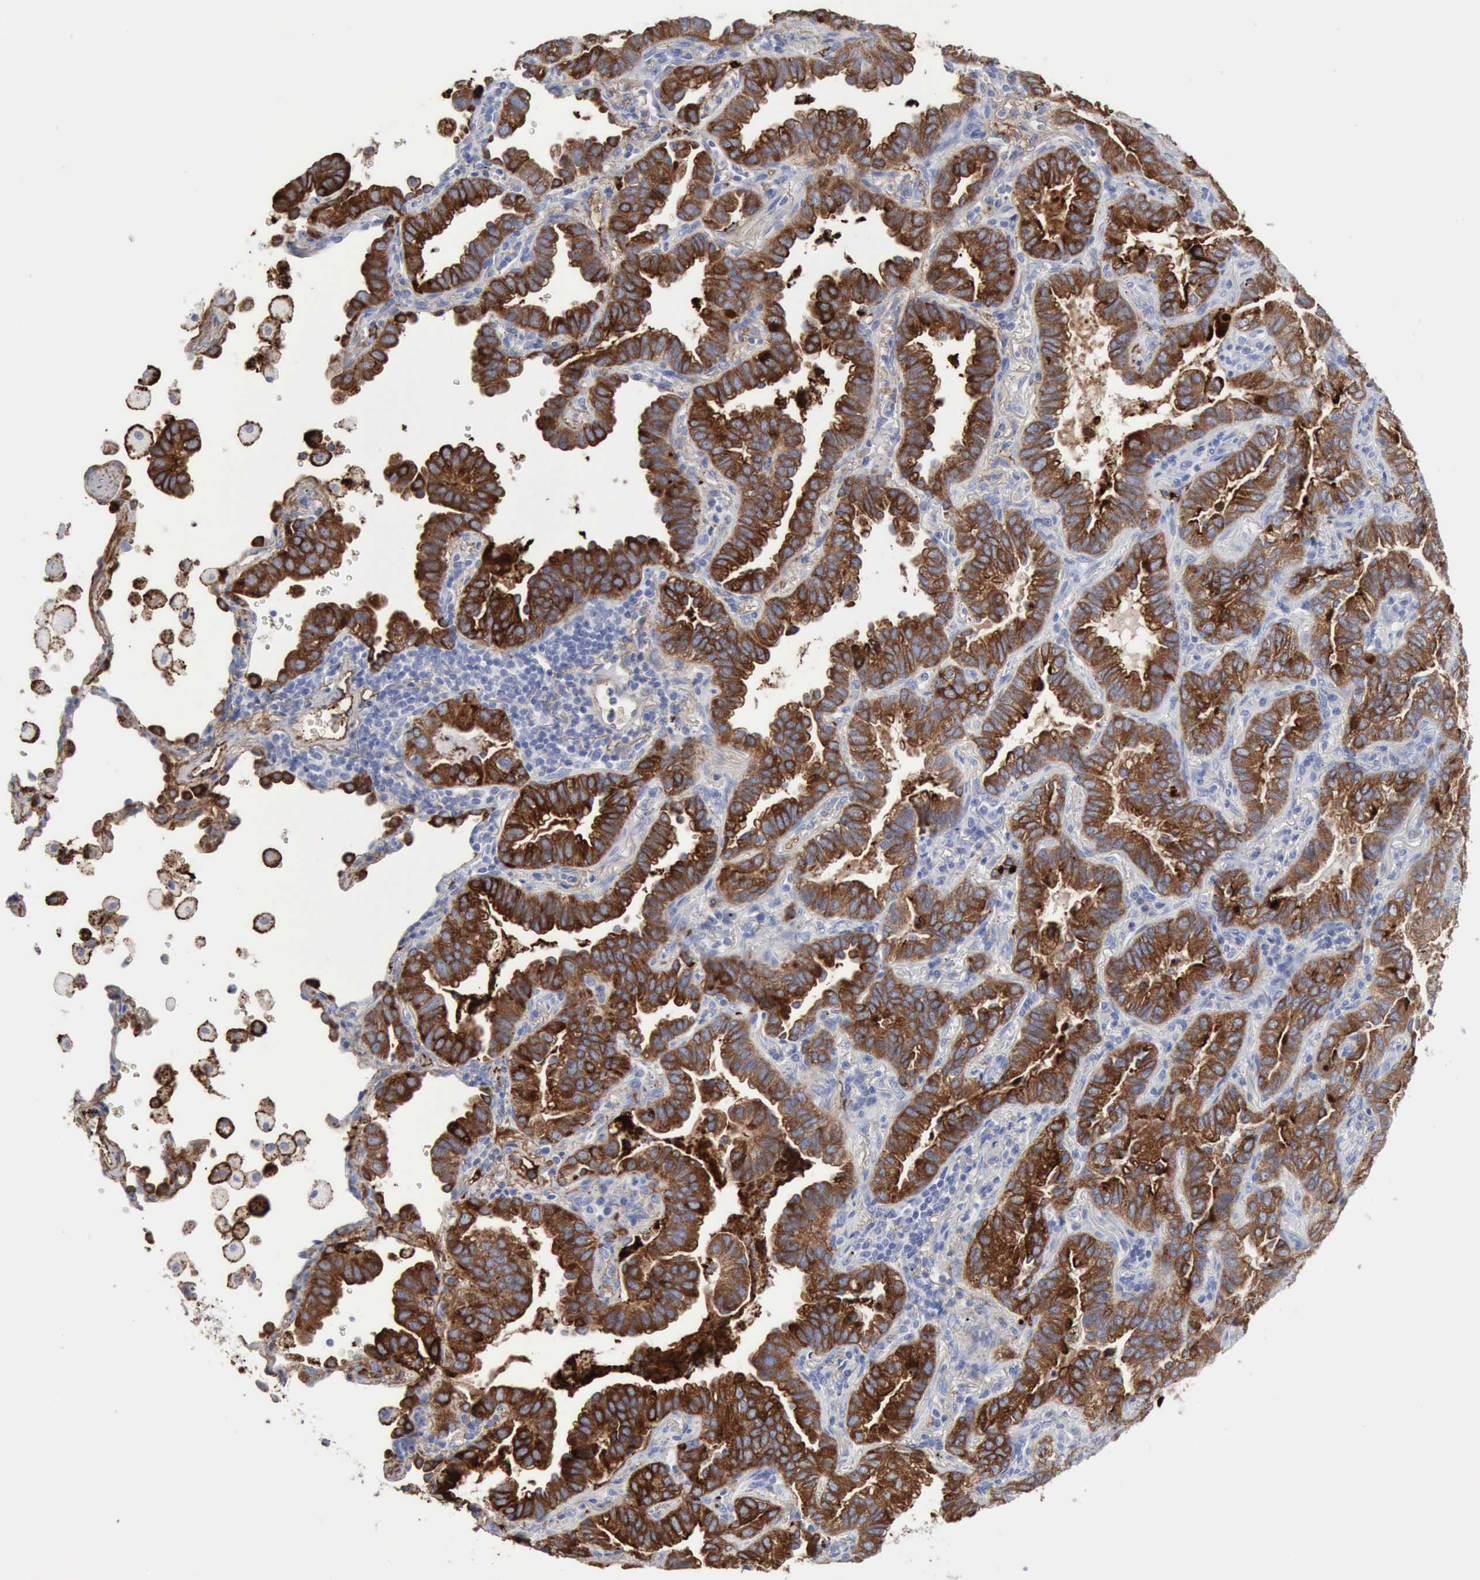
{"staining": {"intensity": "strong", "quantity": ">75%", "location": "cytoplasmic/membranous"}, "tissue": "lung cancer", "cell_type": "Tumor cells", "image_type": "cancer", "snomed": [{"axis": "morphology", "description": "Adenocarcinoma, NOS"}, {"axis": "topography", "description": "Lung"}], "caption": "Immunohistochemical staining of human lung cancer (adenocarcinoma) displays strong cytoplasmic/membranous protein staining in about >75% of tumor cells.", "gene": "C4BPA", "patient": {"sex": "female", "age": 50}}